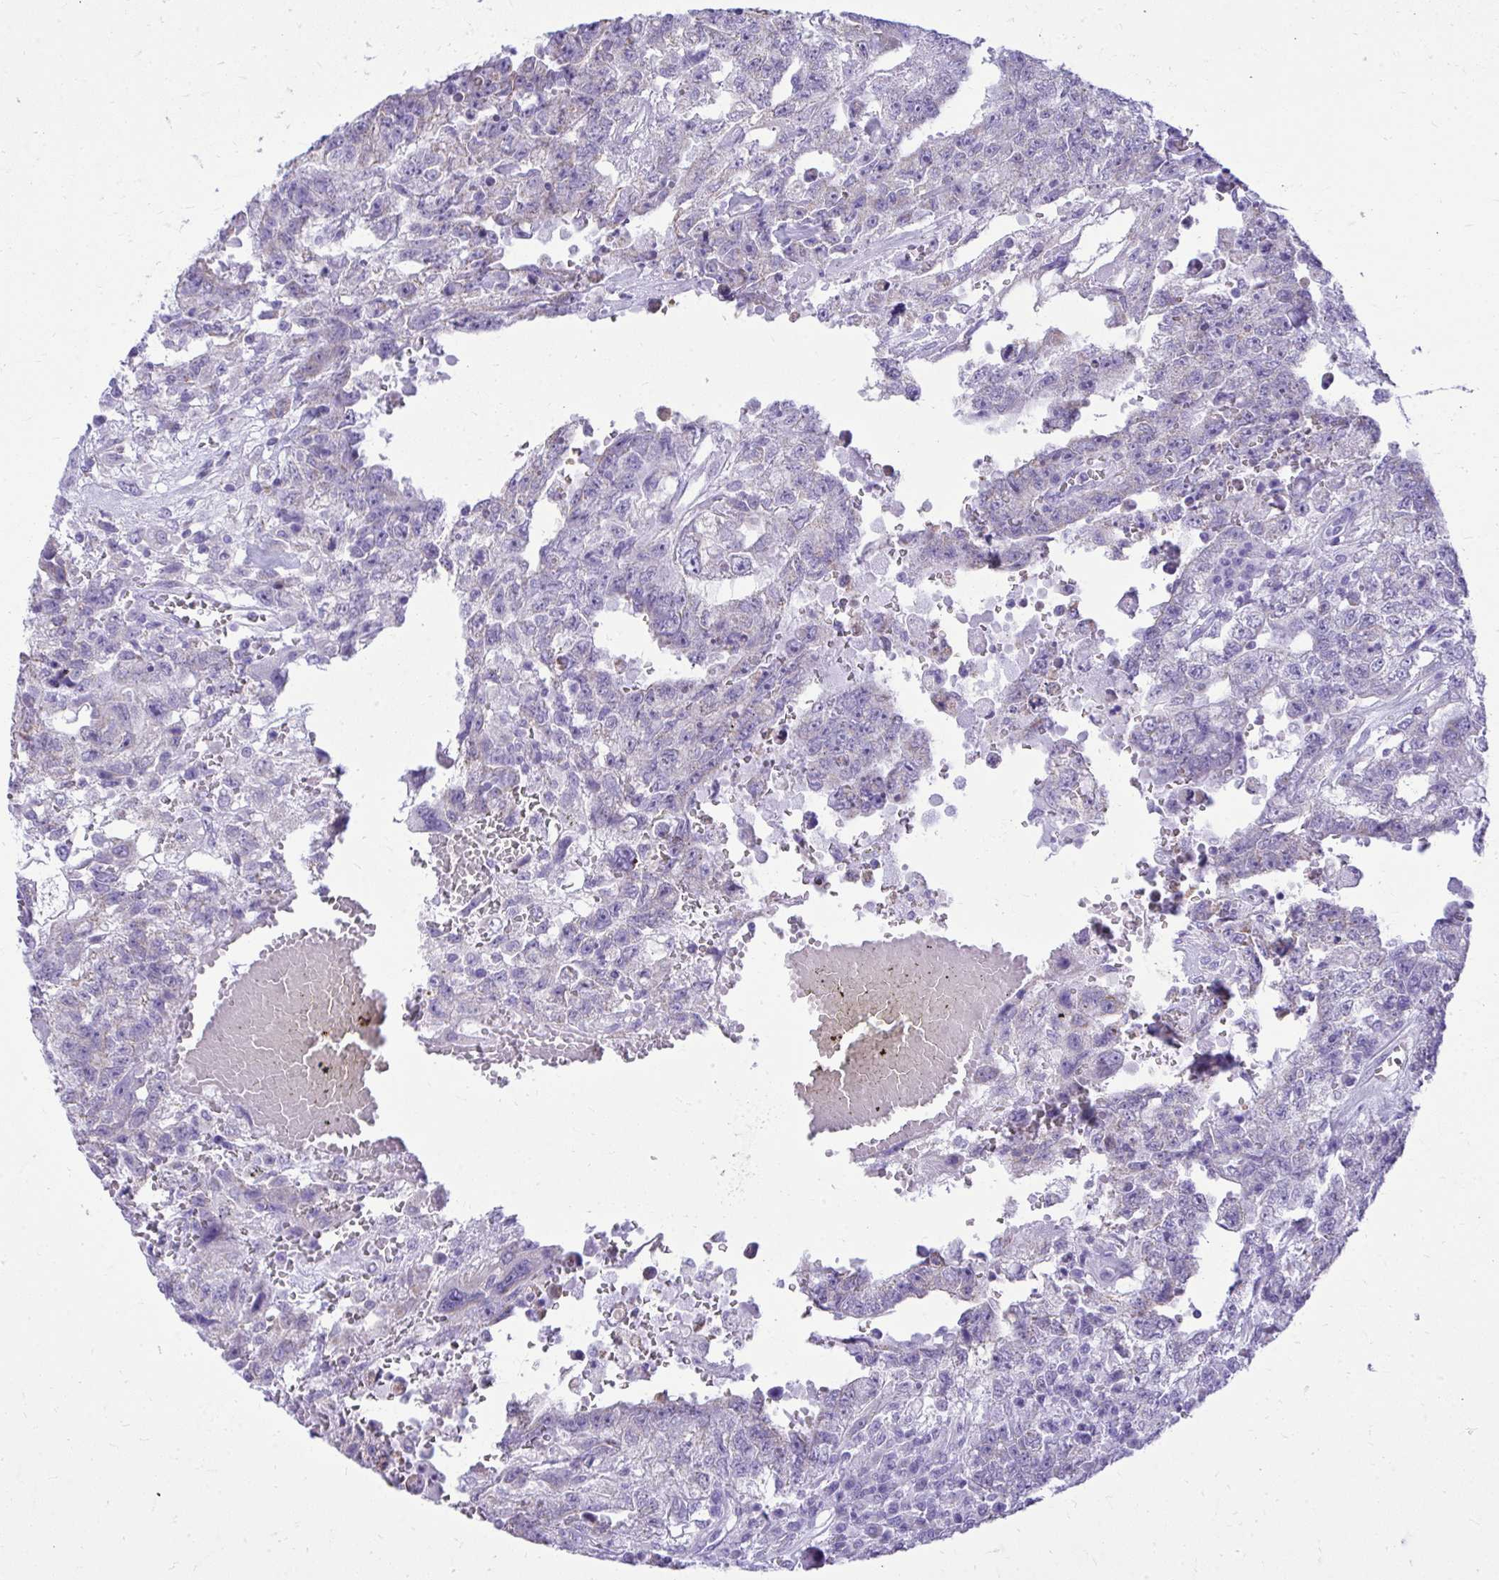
{"staining": {"intensity": "negative", "quantity": "none", "location": "none"}, "tissue": "testis cancer", "cell_type": "Tumor cells", "image_type": "cancer", "snomed": [{"axis": "morphology", "description": "Carcinoma, Embryonal, NOS"}, {"axis": "topography", "description": "Testis"}], "caption": "There is no significant staining in tumor cells of testis embryonal carcinoma.", "gene": "RALYL", "patient": {"sex": "male", "age": 26}}